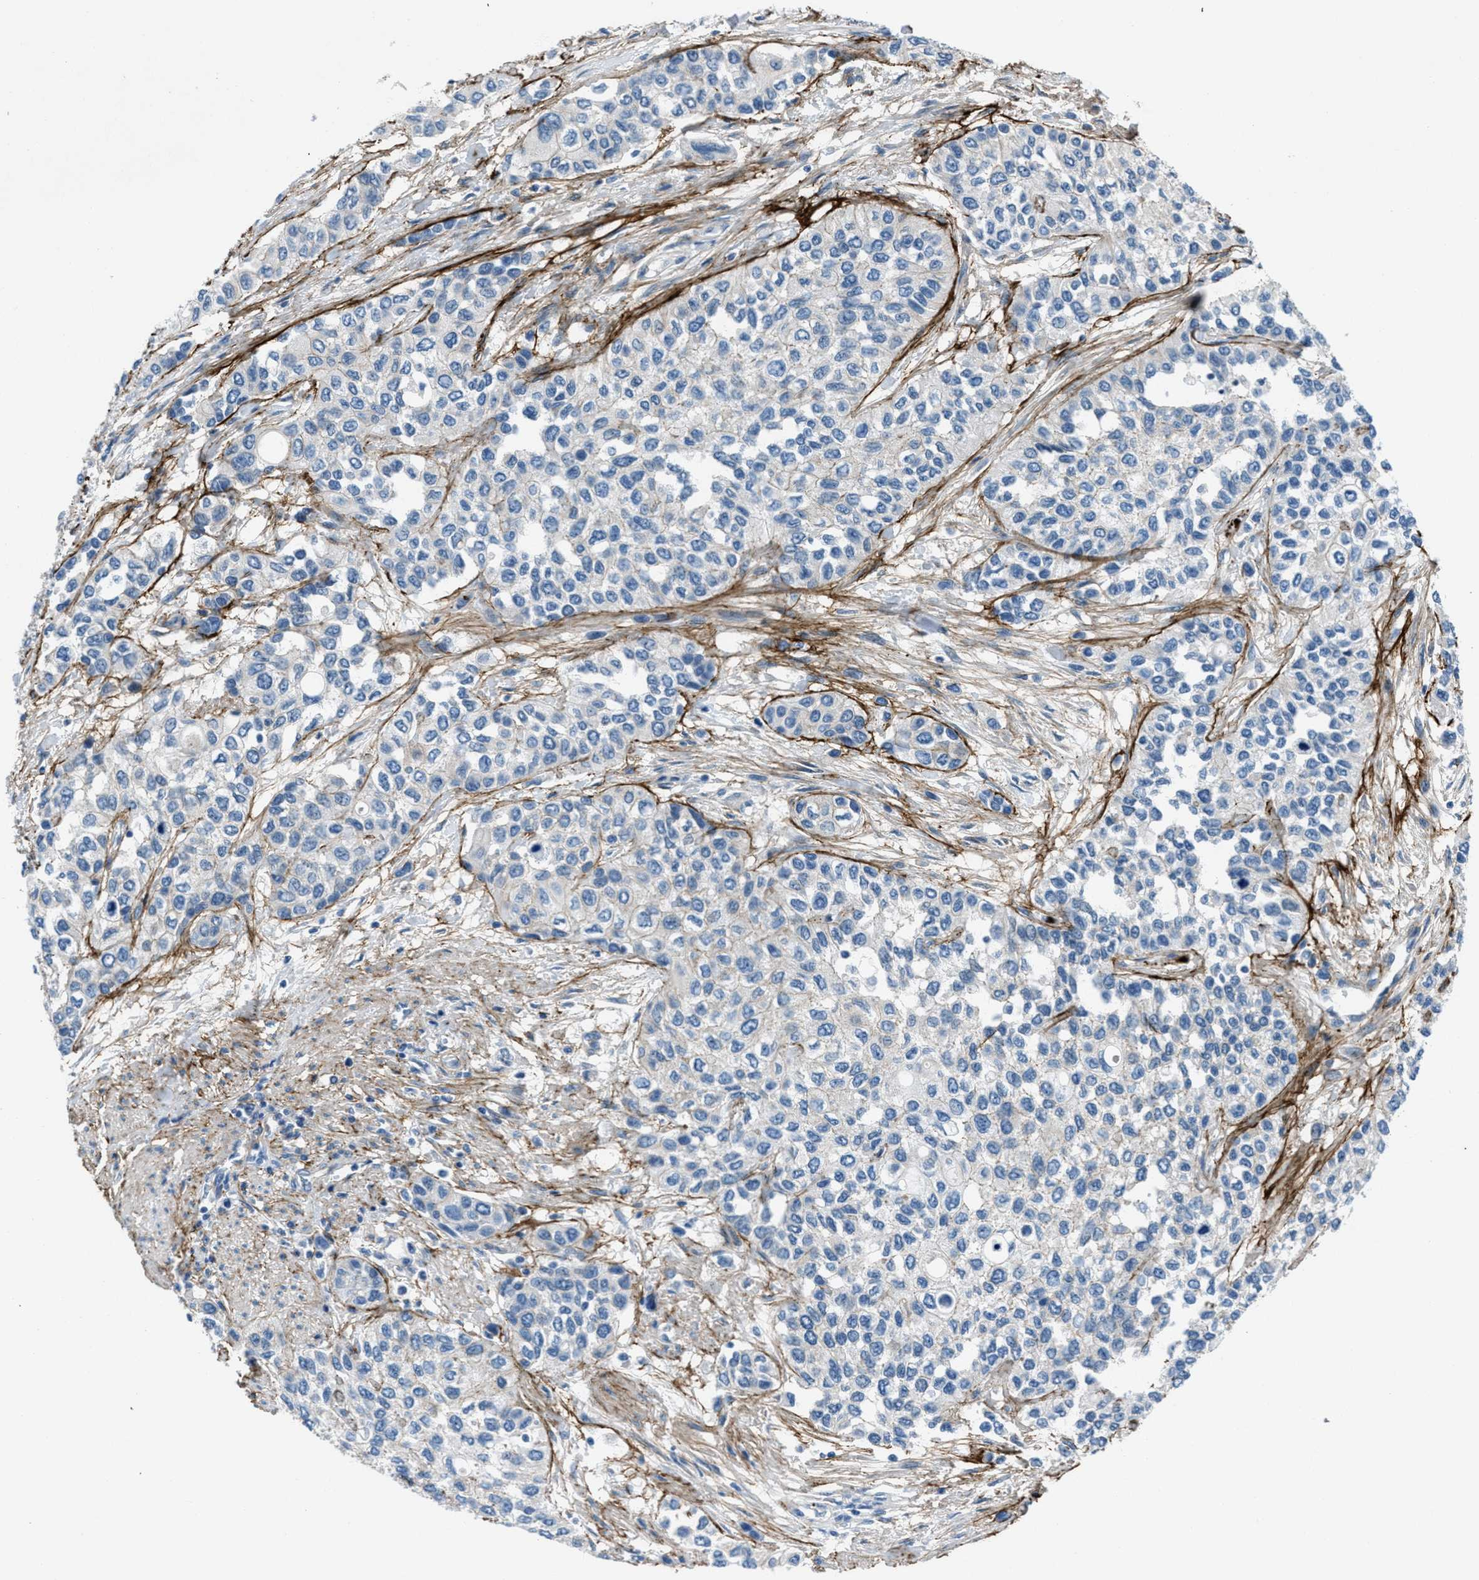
{"staining": {"intensity": "negative", "quantity": "none", "location": "none"}, "tissue": "urothelial cancer", "cell_type": "Tumor cells", "image_type": "cancer", "snomed": [{"axis": "morphology", "description": "Urothelial carcinoma, High grade"}, {"axis": "topography", "description": "Urinary bladder"}], "caption": "Human urothelial cancer stained for a protein using immunohistochemistry reveals no positivity in tumor cells.", "gene": "FBN1", "patient": {"sex": "female", "age": 56}}